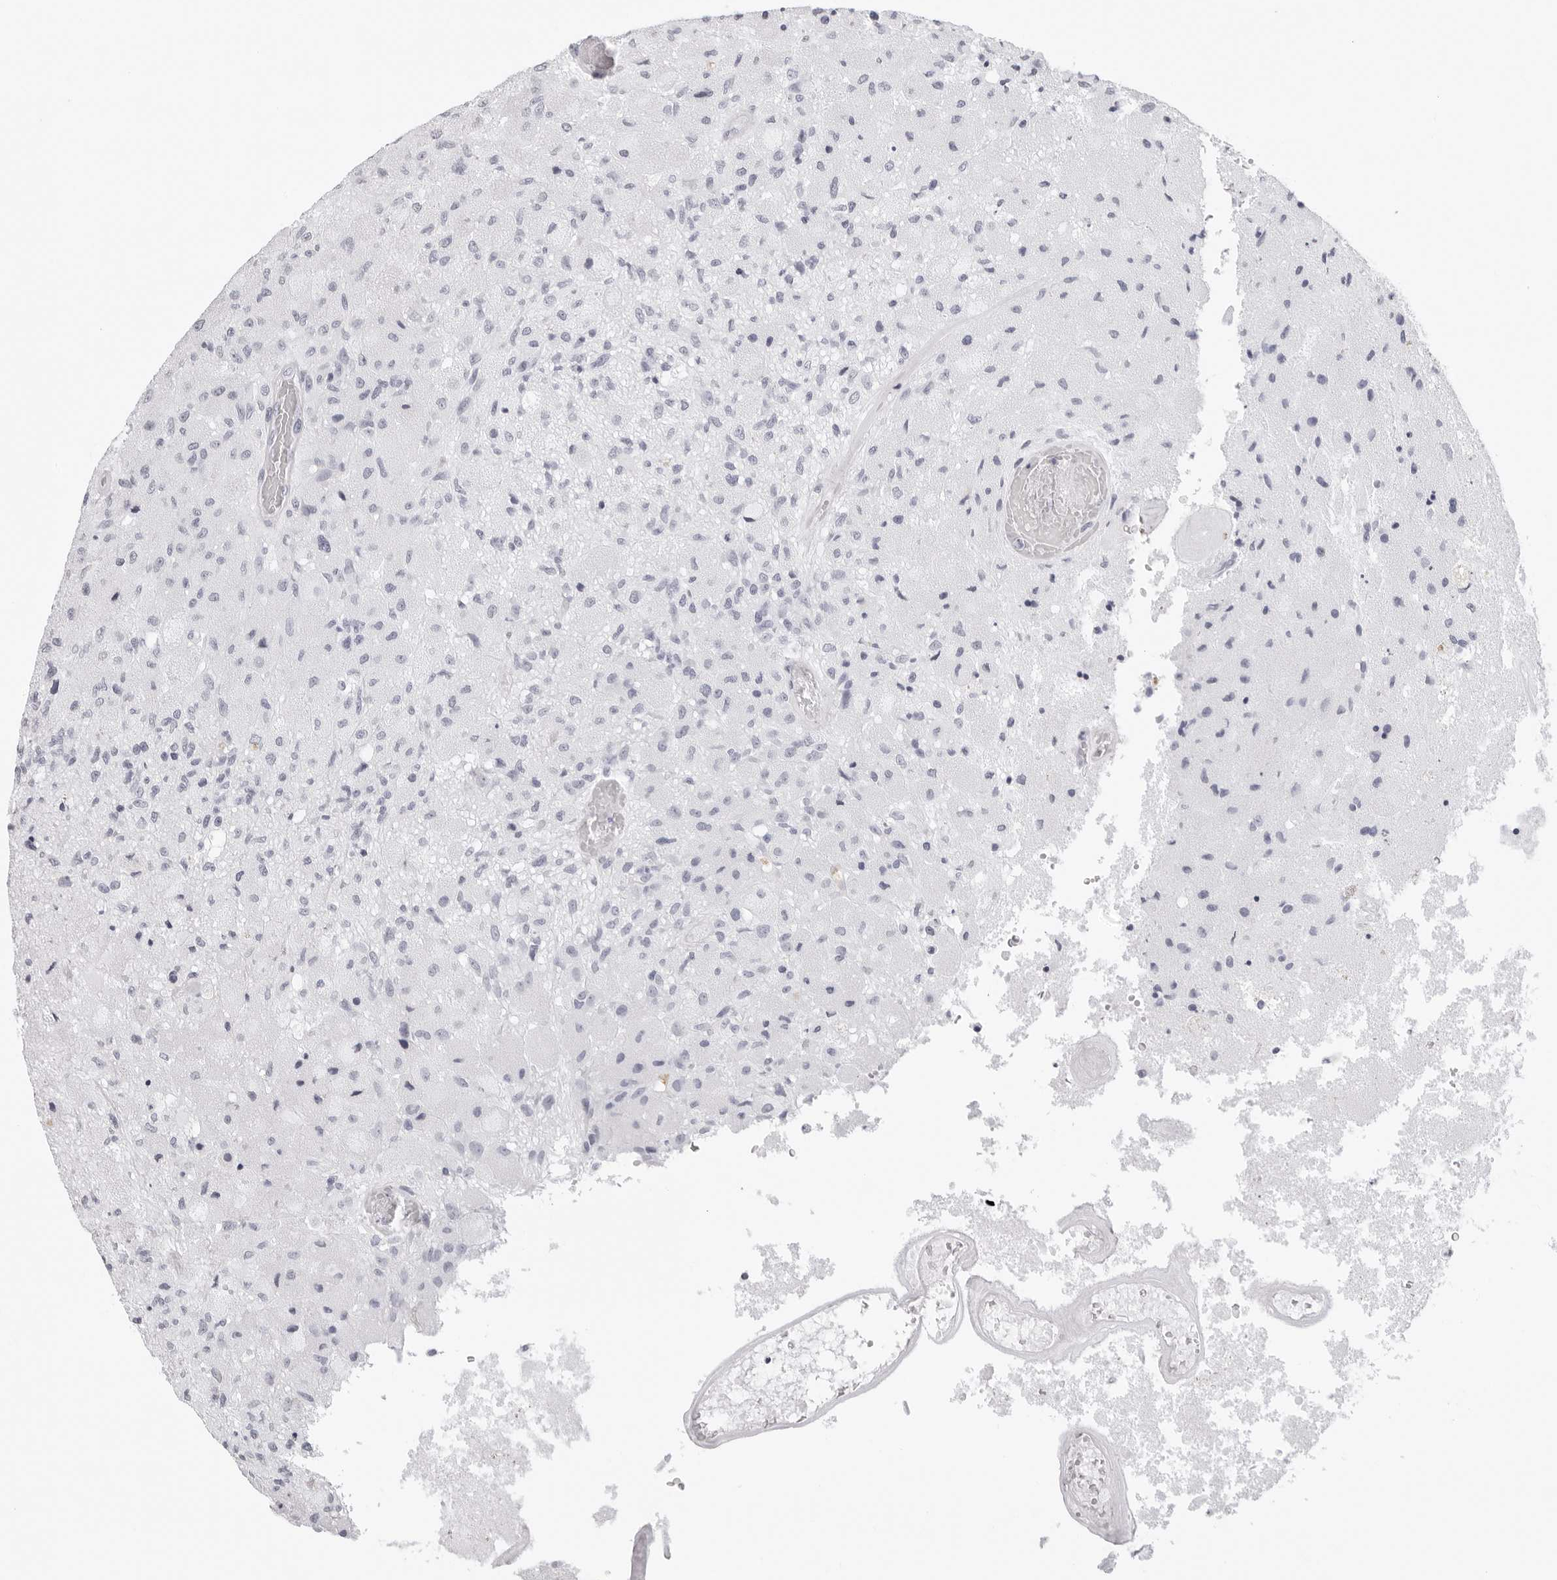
{"staining": {"intensity": "negative", "quantity": "none", "location": "none"}, "tissue": "glioma", "cell_type": "Tumor cells", "image_type": "cancer", "snomed": [{"axis": "morphology", "description": "Normal tissue, NOS"}, {"axis": "morphology", "description": "Glioma, malignant, High grade"}, {"axis": "topography", "description": "Cerebral cortex"}], "caption": "An image of human malignant glioma (high-grade) is negative for staining in tumor cells.", "gene": "AGMAT", "patient": {"sex": "male", "age": 77}}